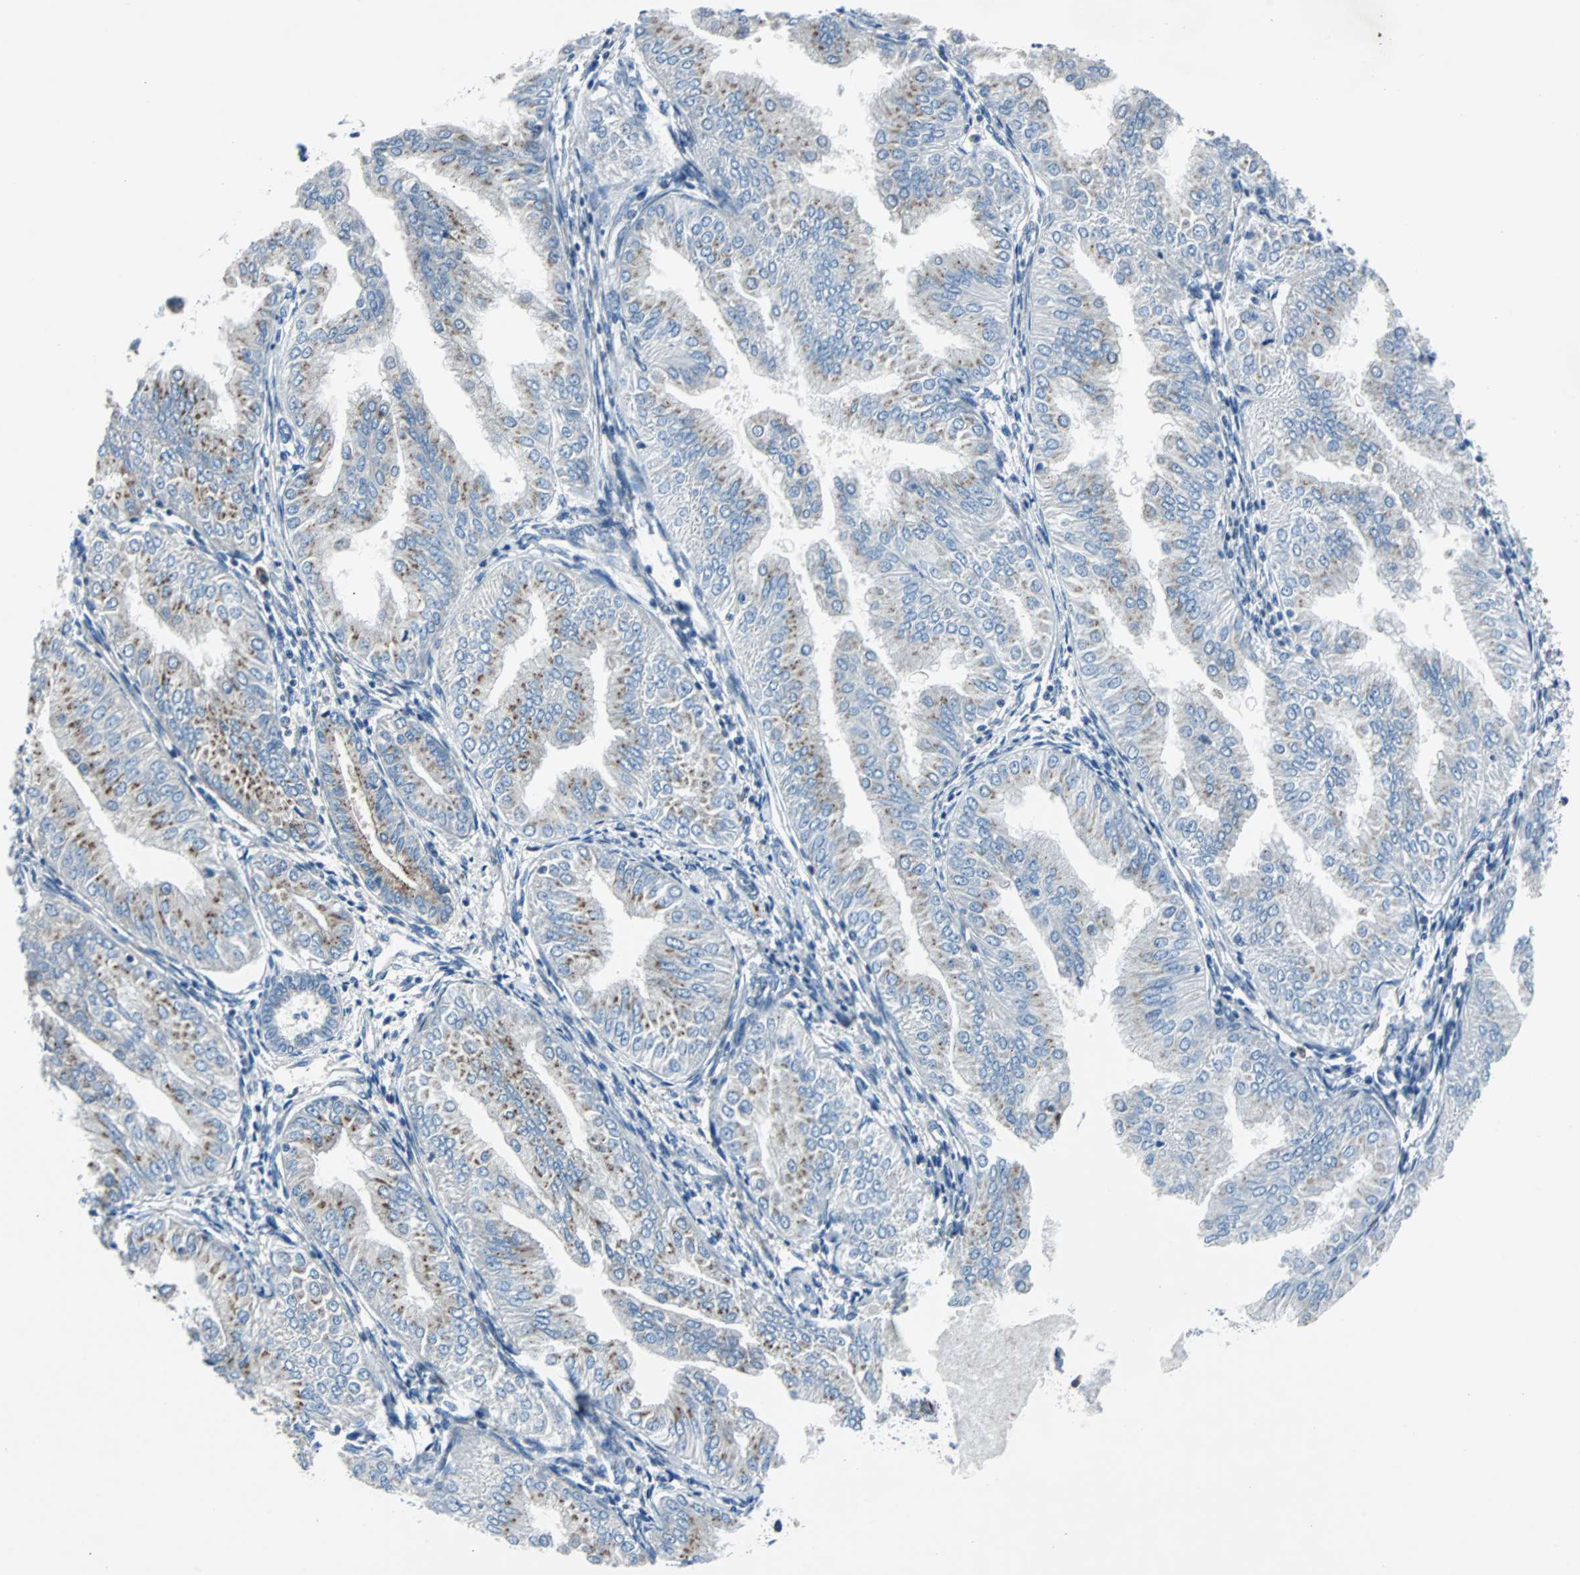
{"staining": {"intensity": "strong", "quantity": "25%-75%", "location": "cytoplasmic/membranous"}, "tissue": "endometrial cancer", "cell_type": "Tumor cells", "image_type": "cancer", "snomed": [{"axis": "morphology", "description": "Adenocarcinoma, NOS"}, {"axis": "topography", "description": "Endometrium"}], "caption": "Adenocarcinoma (endometrial) was stained to show a protein in brown. There is high levels of strong cytoplasmic/membranous expression in approximately 25%-75% of tumor cells.", "gene": "BBC3", "patient": {"sex": "female", "age": 53}}